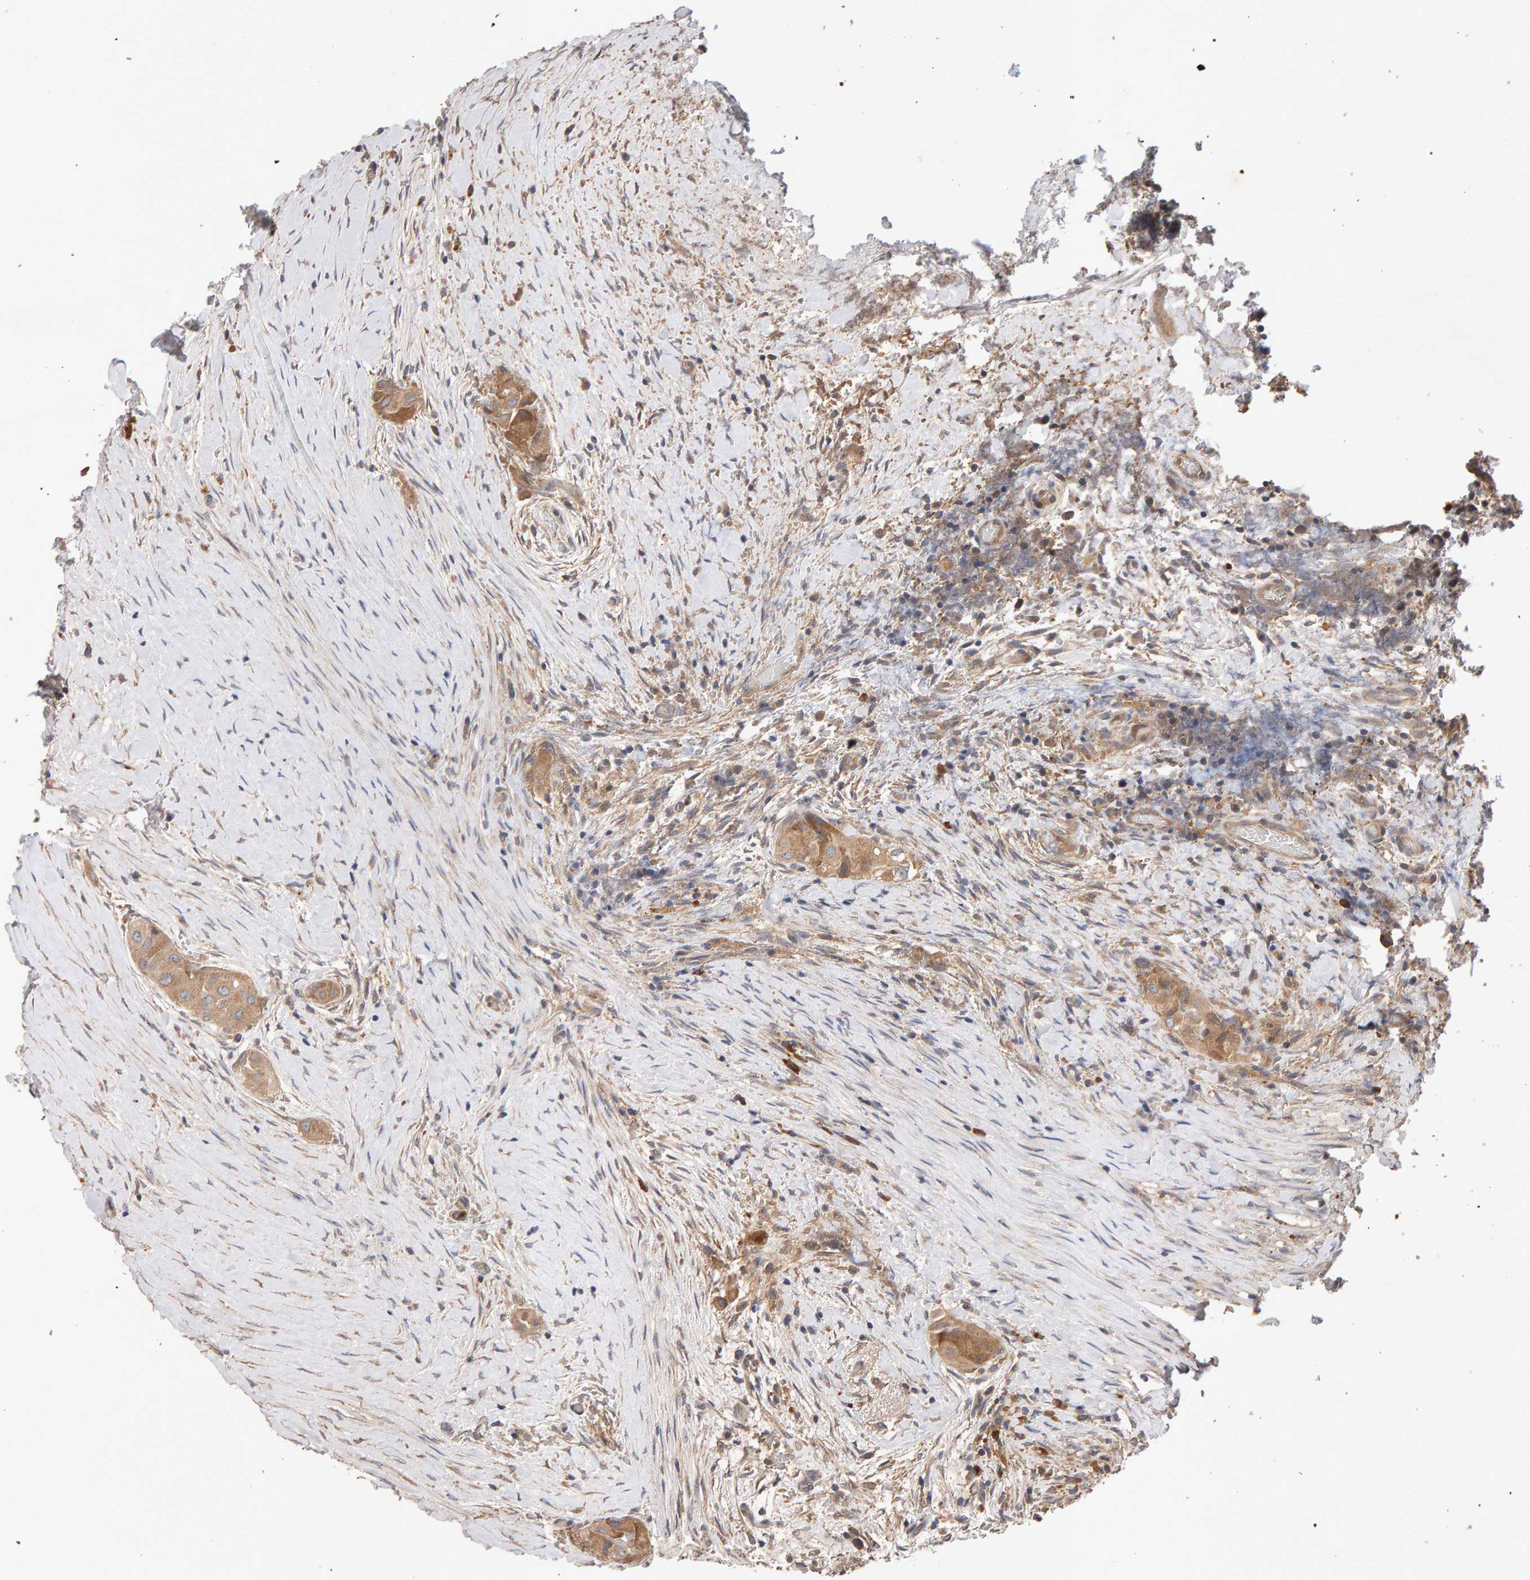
{"staining": {"intensity": "moderate", "quantity": ">75%", "location": "cytoplasmic/membranous"}, "tissue": "thyroid cancer", "cell_type": "Tumor cells", "image_type": "cancer", "snomed": [{"axis": "morphology", "description": "Papillary adenocarcinoma, NOS"}, {"axis": "topography", "description": "Thyroid gland"}], "caption": "Protein staining of thyroid cancer (papillary adenocarcinoma) tissue demonstrates moderate cytoplasmic/membranous expression in about >75% of tumor cells.", "gene": "RNF19A", "patient": {"sex": "female", "age": 59}}